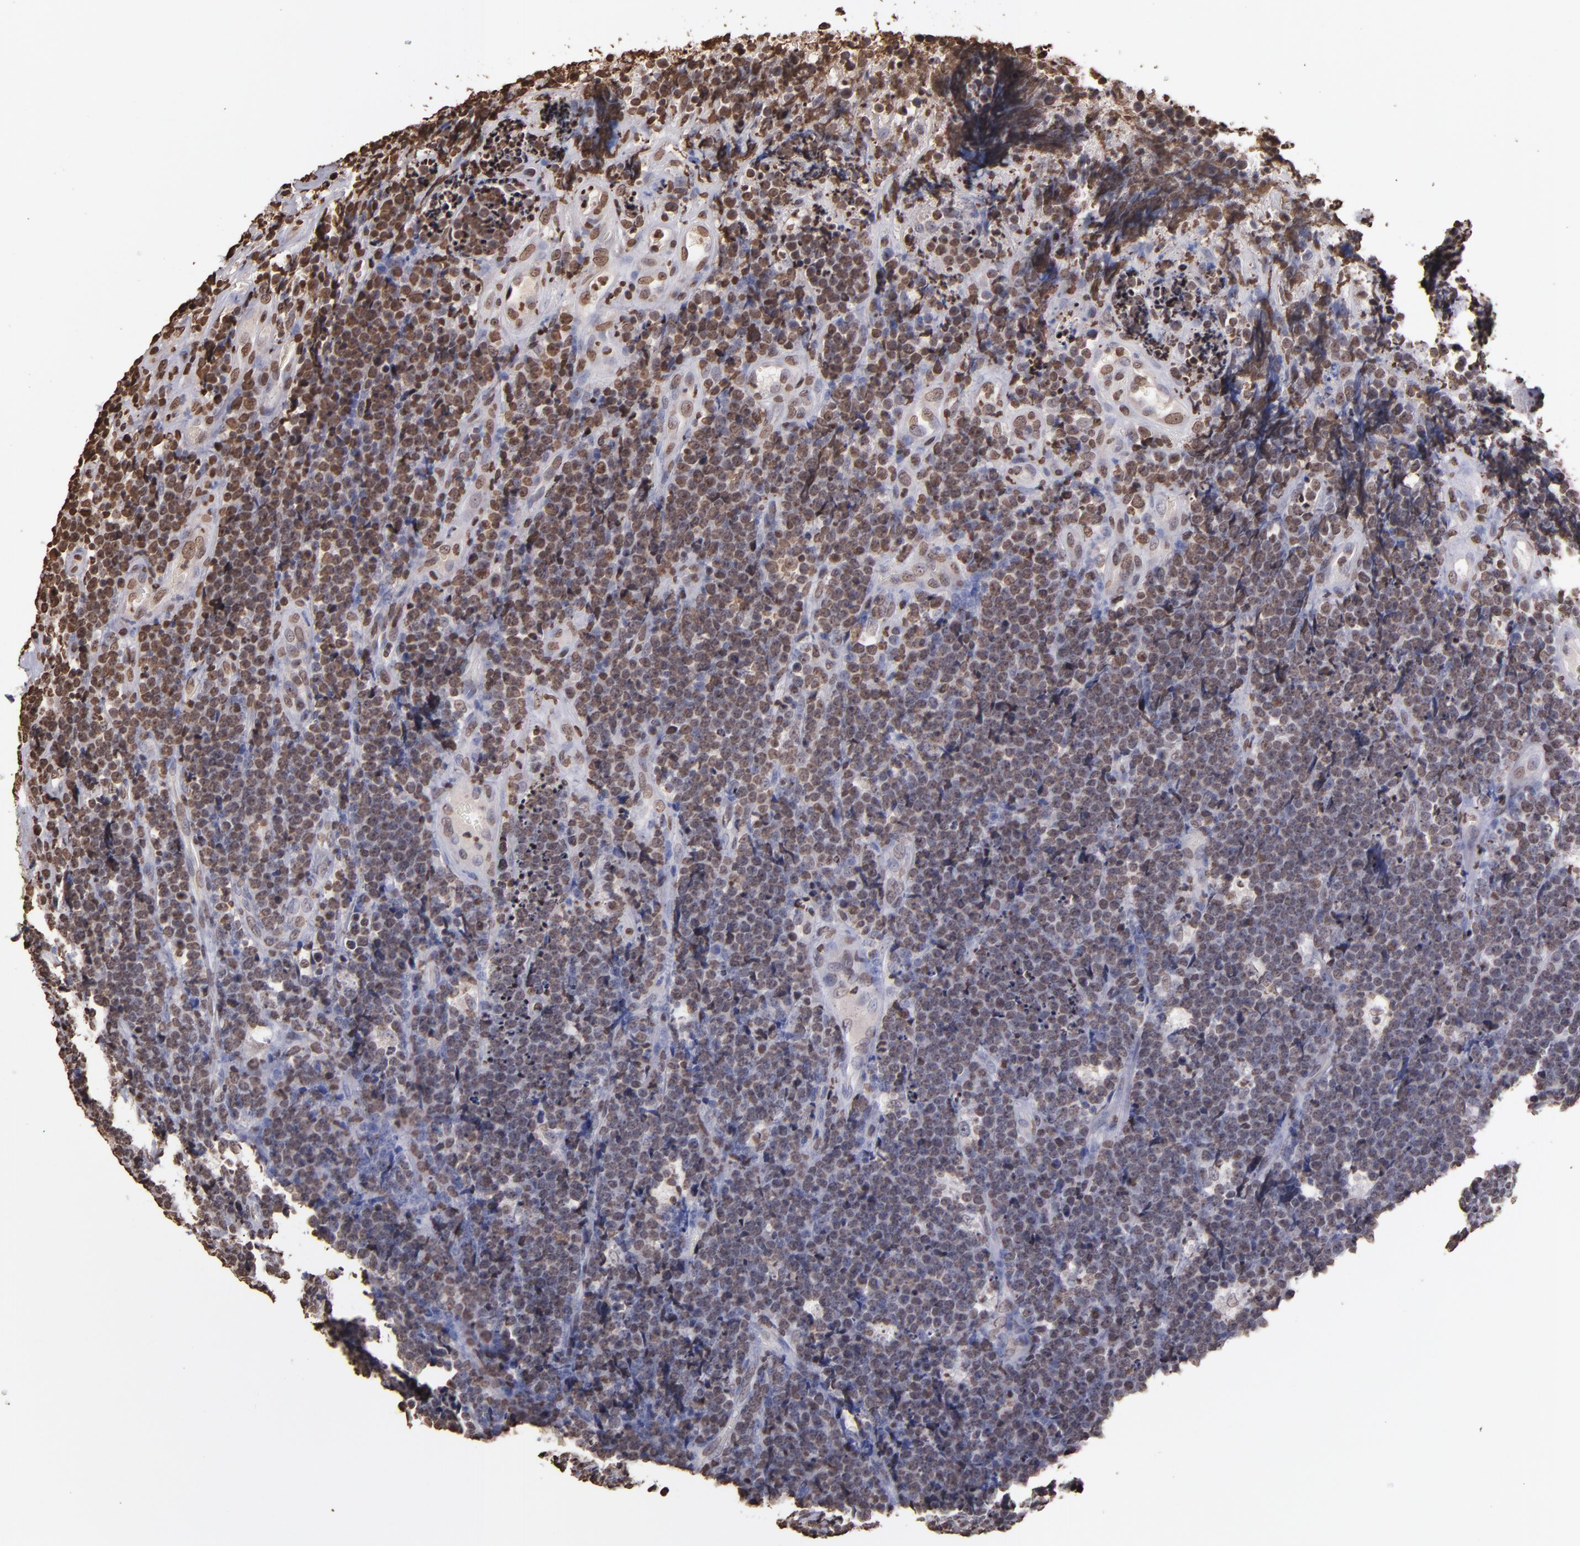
{"staining": {"intensity": "moderate", "quantity": "25%-75%", "location": "nuclear"}, "tissue": "lymphoma", "cell_type": "Tumor cells", "image_type": "cancer", "snomed": [{"axis": "morphology", "description": "Malignant lymphoma, non-Hodgkin's type, High grade"}, {"axis": "topography", "description": "Small intestine"}, {"axis": "topography", "description": "Colon"}], "caption": "Immunohistochemistry histopathology image of neoplastic tissue: human lymphoma stained using IHC demonstrates medium levels of moderate protein expression localized specifically in the nuclear of tumor cells, appearing as a nuclear brown color.", "gene": "LBX1", "patient": {"sex": "male", "age": 8}}